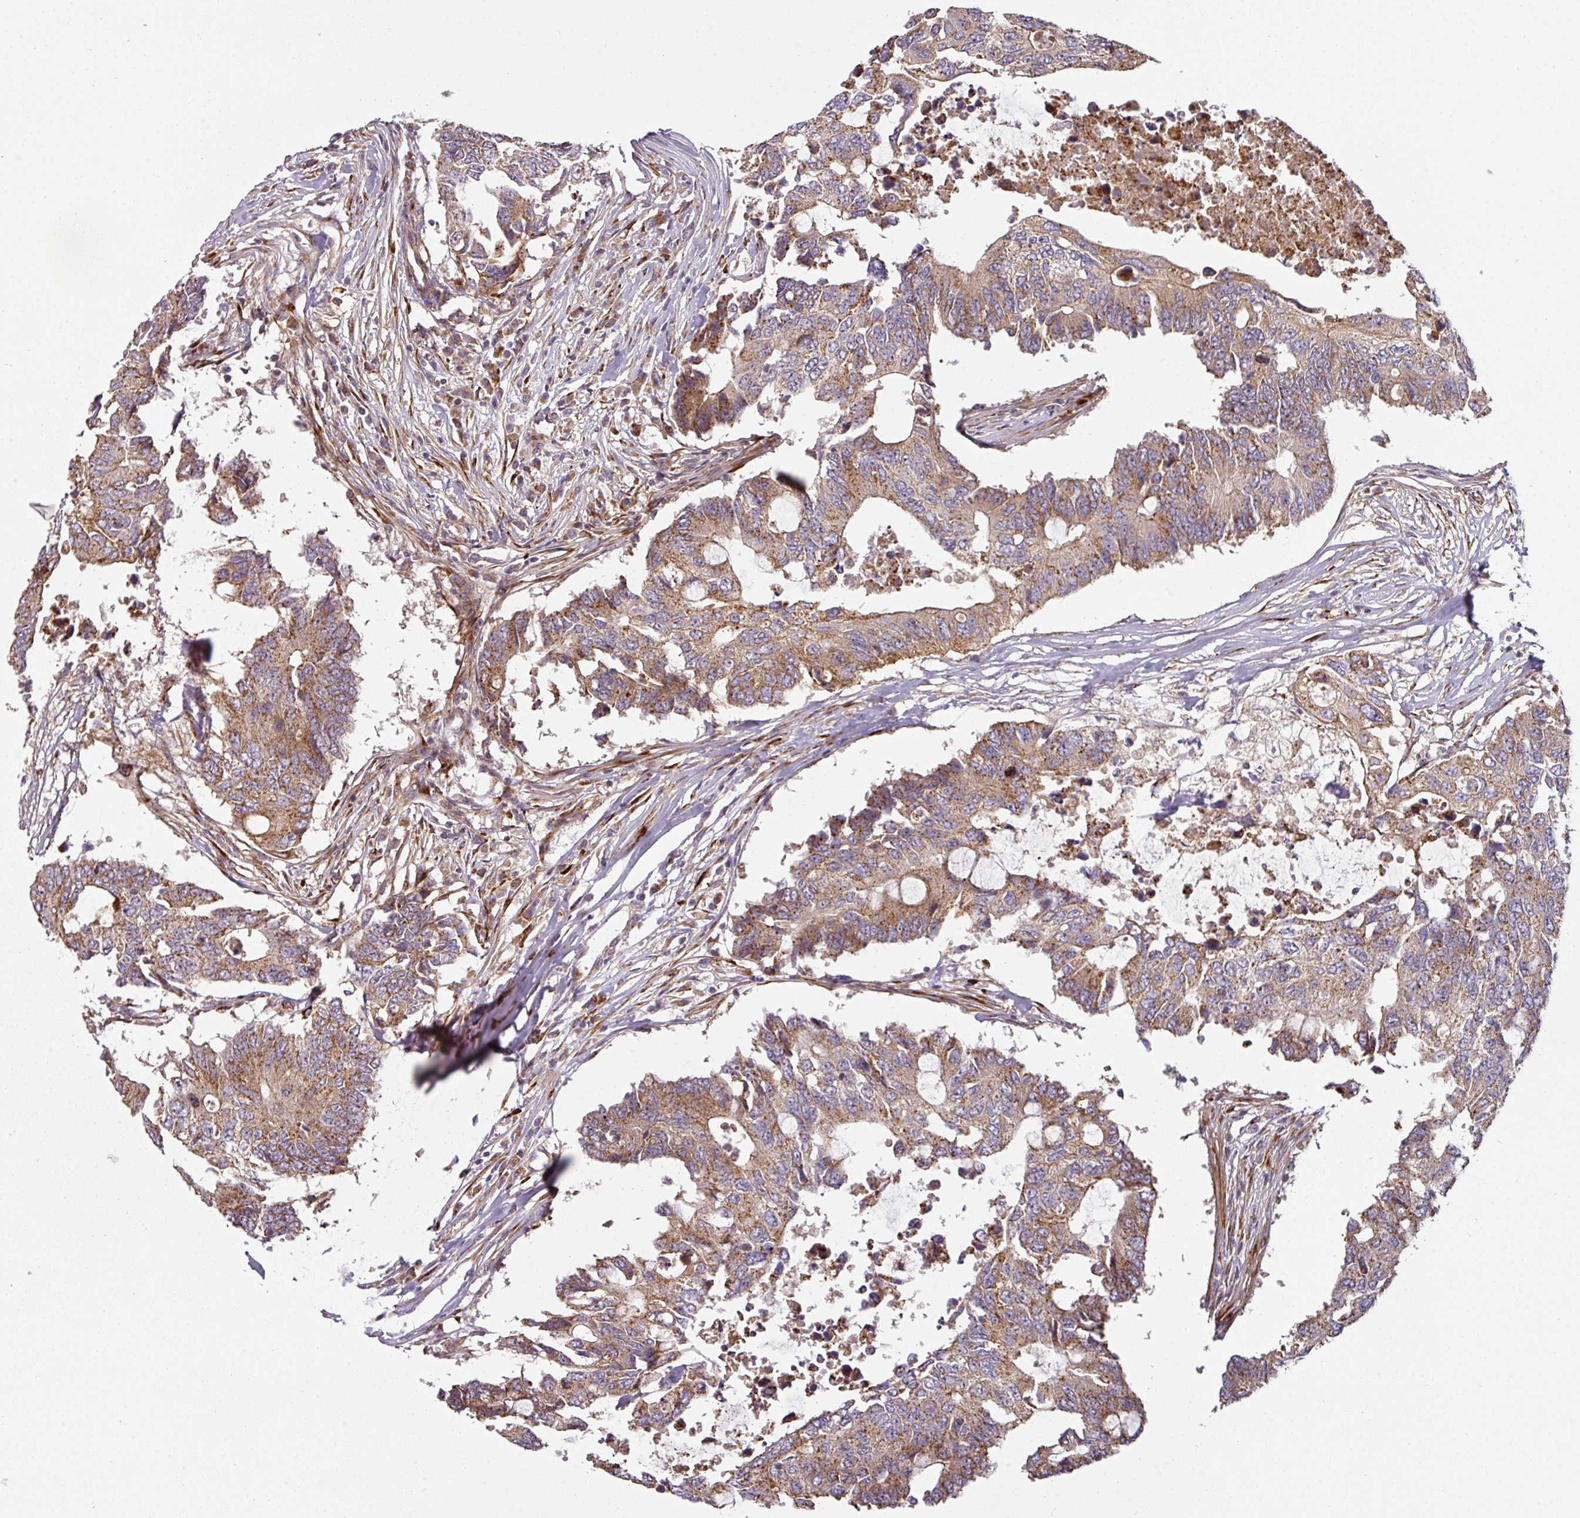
{"staining": {"intensity": "moderate", "quantity": ">75%", "location": "cytoplasmic/membranous"}, "tissue": "colorectal cancer", "cell_type": "Tumor cells", "image_type": "cancer", "snomed": [{"axis": "morphology", "description": "Adenocarcinoma, NOS"}, {"axis": "topography", "description": "Colon"}], "caption": "The immunohistochemical stain shows moderate cytoplasmic/membranous expression in tumor cells of colorectal cancer tissue.", "gene": "CASP2", "patient": {"sex": "male", "age": 71}}